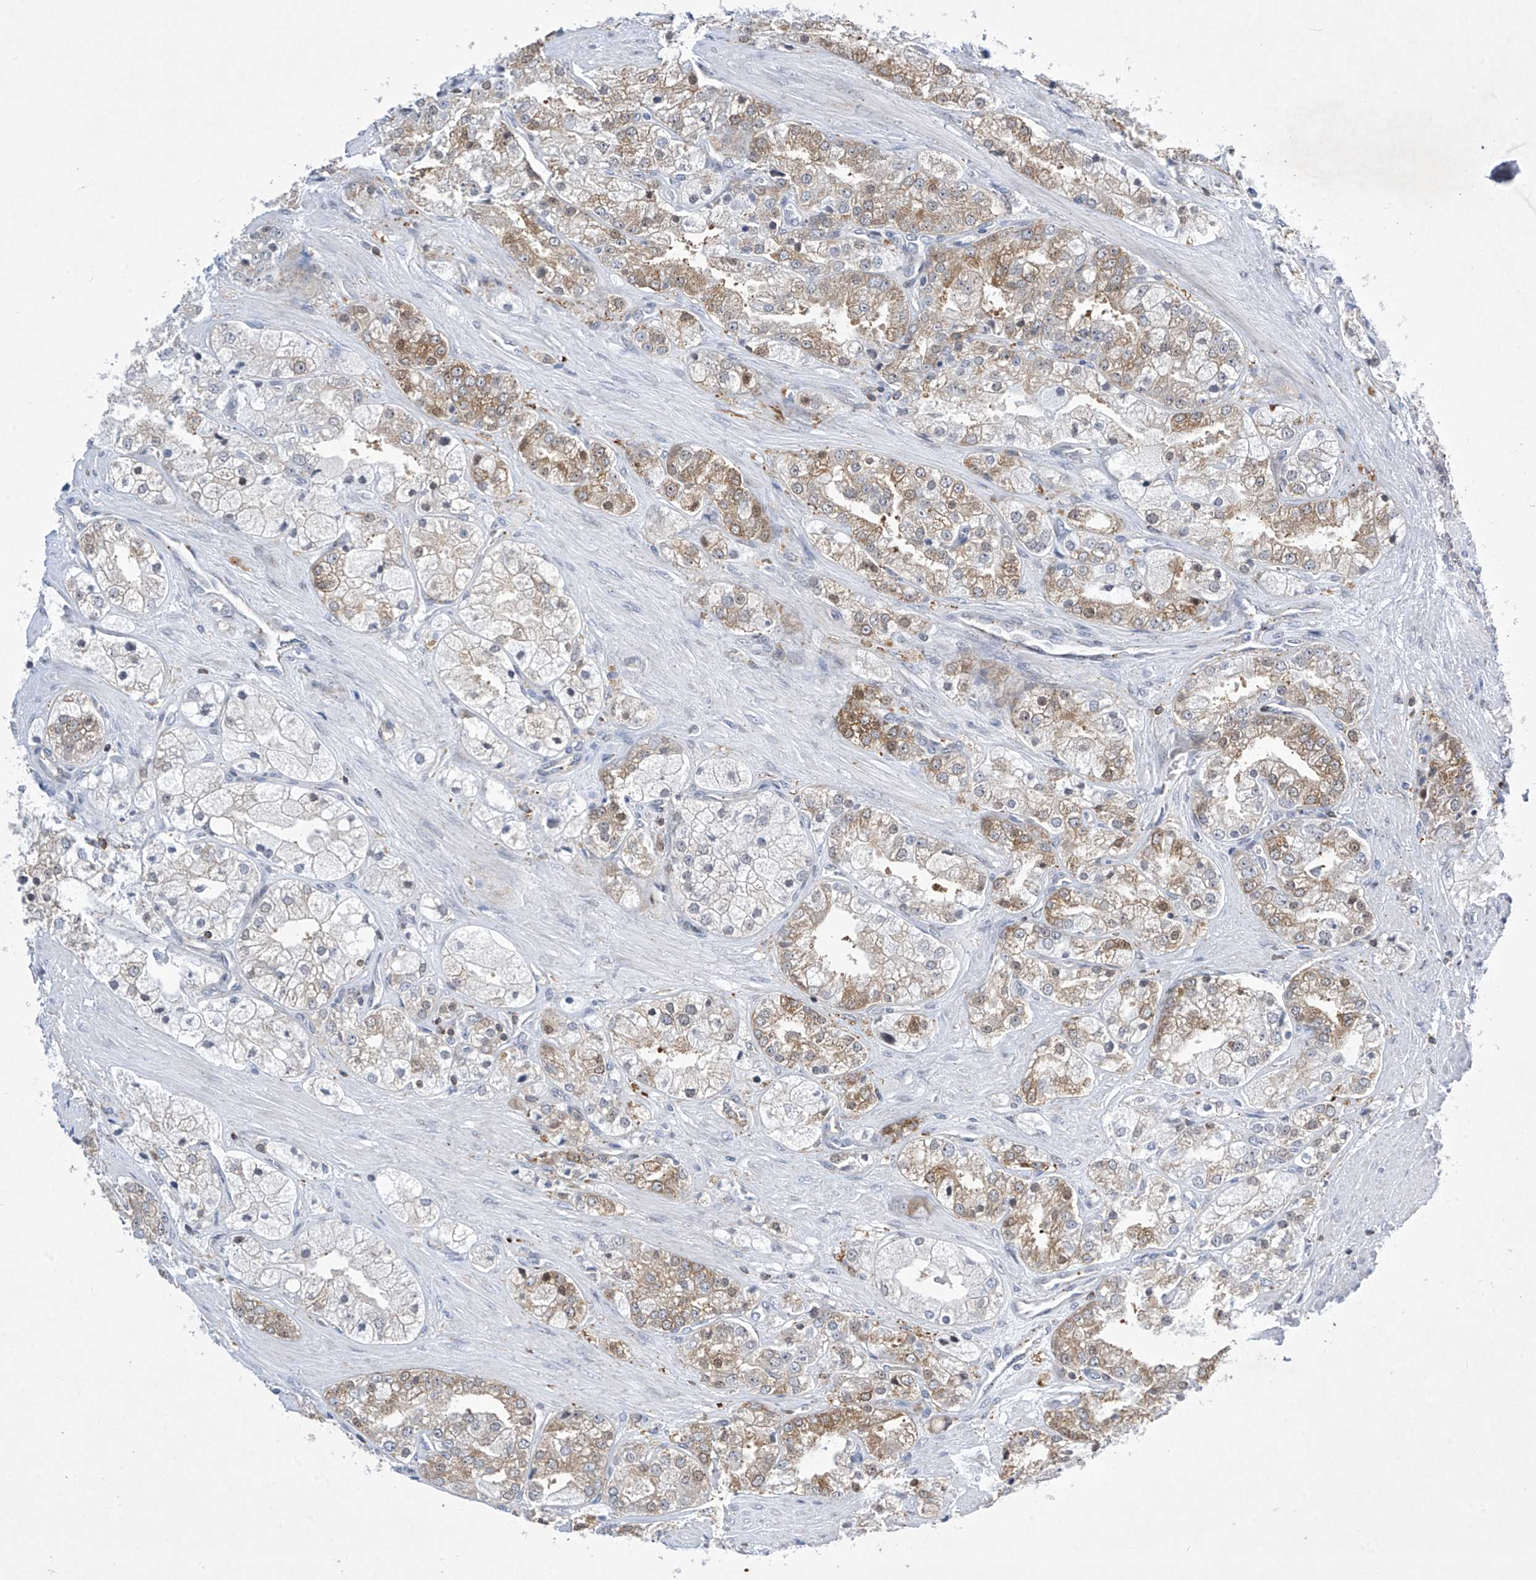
{"staining": {"intensity": "weak", "quantity": "25%-75%", "location": "cytoplasmic/membranous"}, "tissue": "prostate cancer", "cell_type": "Tumor cells", "image_type": "cancer", "snomed": [{"axis": "morphology", "description": "Adenocarcinoma, High grade"}, {"axis": "topography", "description": "Prostate"}], "caption": "Protein expression analysis of human prostate cancer reveals weak cytoplasmic/membranous positivity in approximately 25%-75% of tumor cells. (Stains: DAB (3,3'-diaminobenzidine) in brown, nuclei in blue, Microscopy: brightfield microscopy at high magnification).", "gene": "MSL3", "patient": {"sex": "male", "age": 50}}